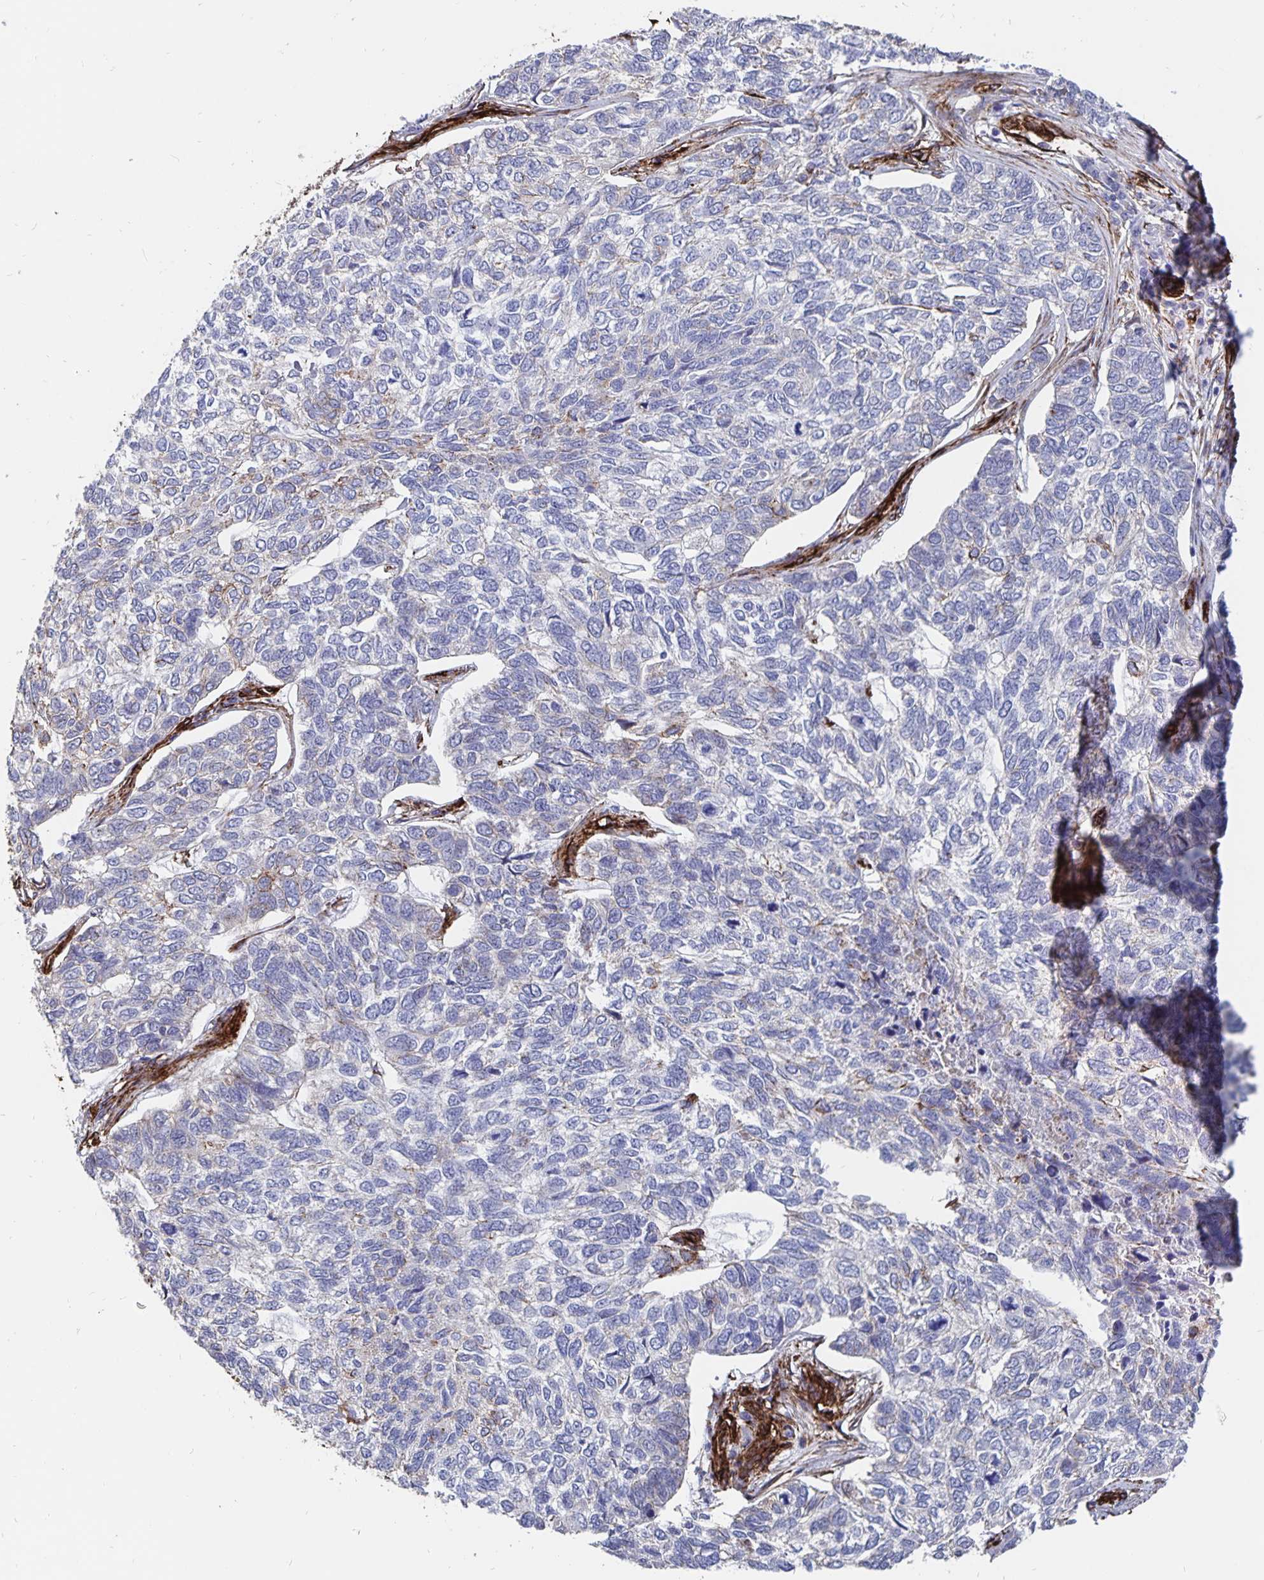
{"staining": {"intensity": "negative", "quantity": "none", "location": "none"}, "tissue": "skin cancer", "cell_type": "Tumor cells", "image_type": "cancer", "snomed": [{"axis": "morphology", "description": "Basal cell carcinoma"}, {"axis": "topography", "description": "Skin"}], "caption": "Immunohistochemical staining of human basal cell carcinoma (skin) exhibits no significant expression in tumor cells.", "gene": "DCHS2", "patient": {"sex": "female", "age": 65}}